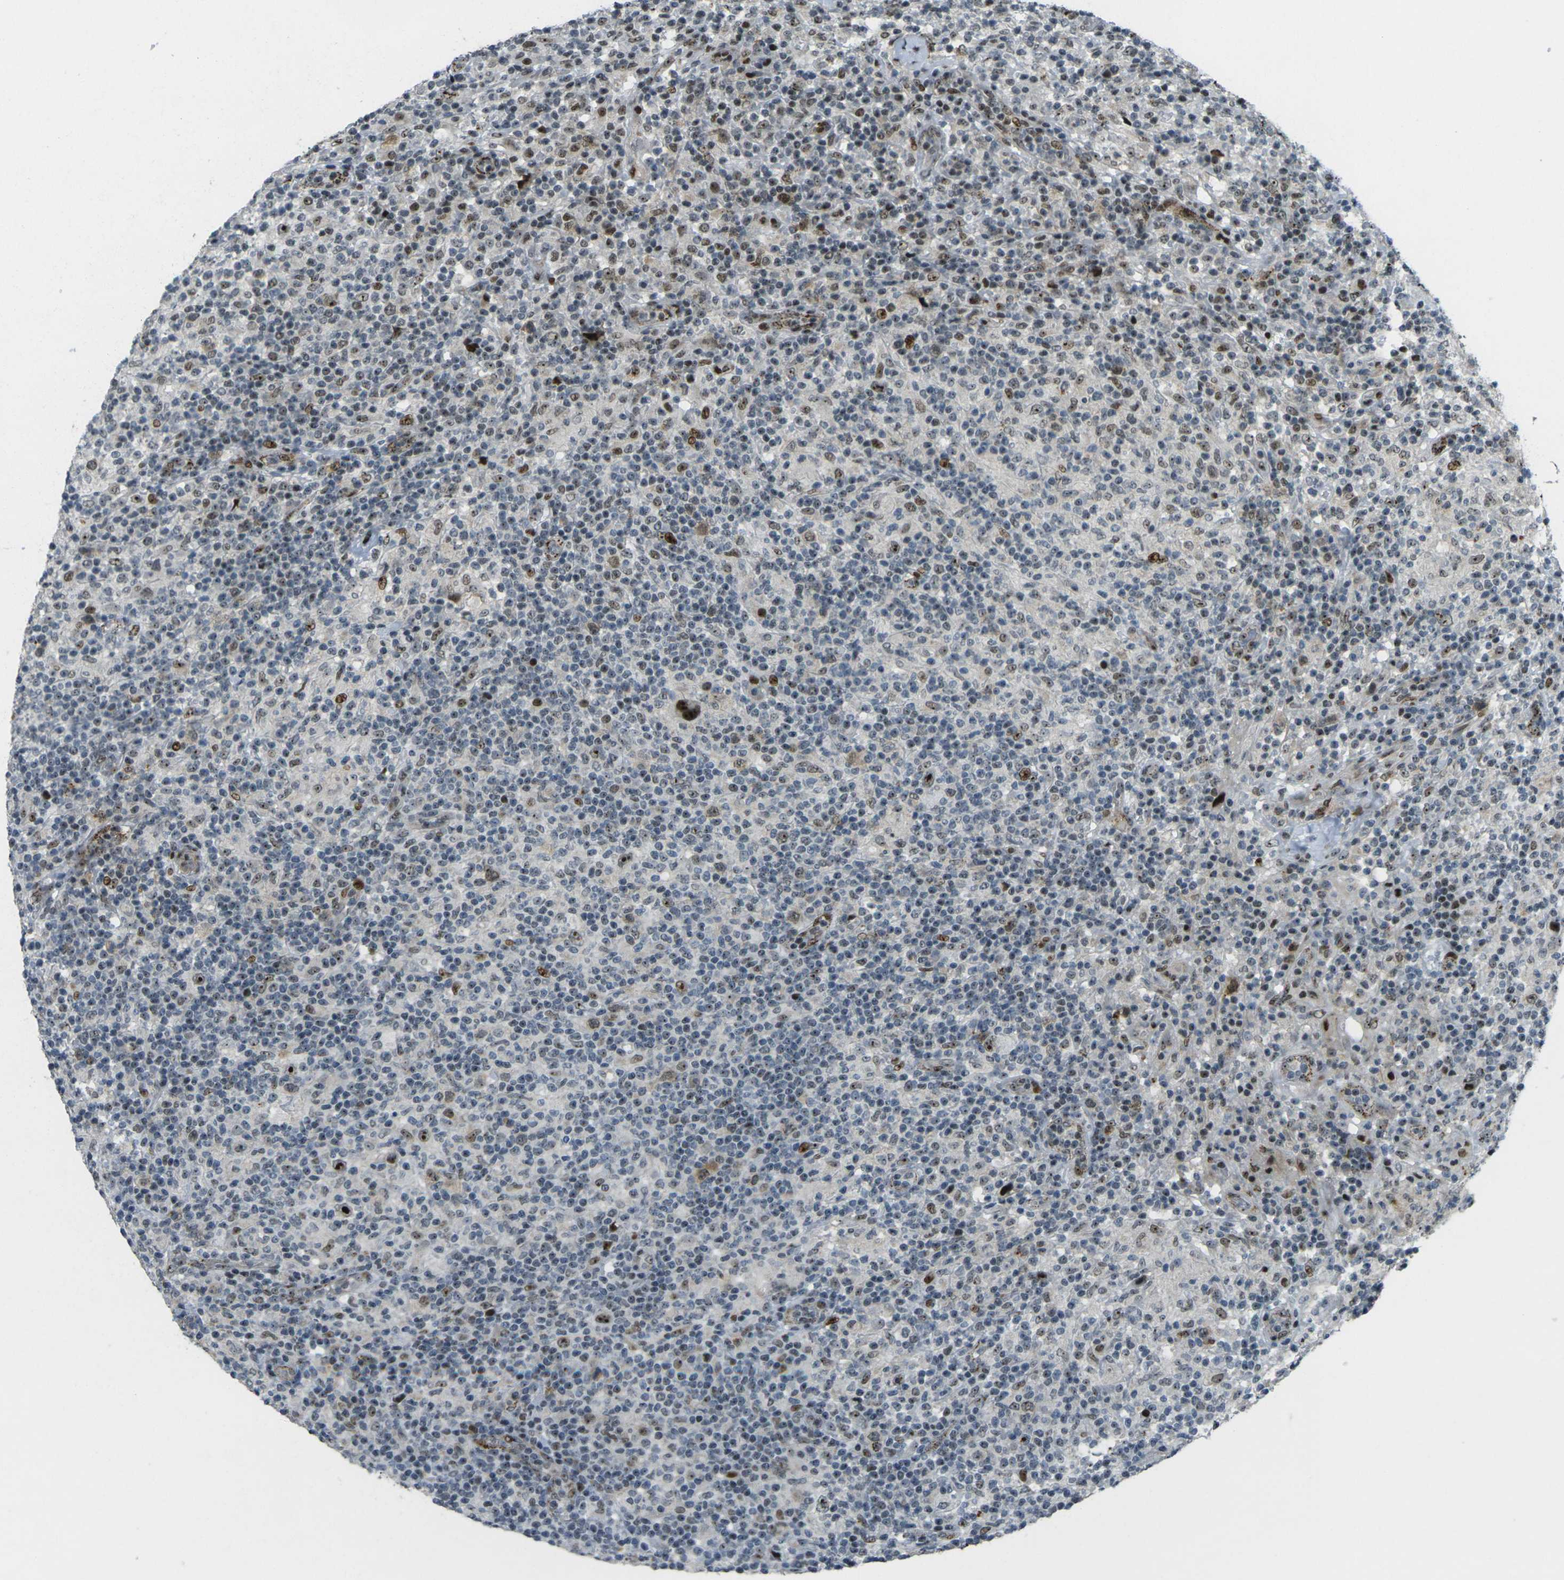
{"staining": {"intensity": "strong", "quantity": ">75%", "location": "nuclear"}, "tissue": "lymphoma", "cell_type": "Tumor cells", "image_type": "cancer", "snomed": [{"axis": "morphology", "description": "Hodgkin's disease, NOS"}, {"axis": "topography", "description": "Lymph node"}], "caption": "DAB (3,3'-diaminobenzidine) immunohistochemical staining of Hodgkin's disease demonstrates strong nuclear protein expression in about >75% of tumor cells.", "gene": "UBE2C", "patient": {"sex": "male", "age": 70}}